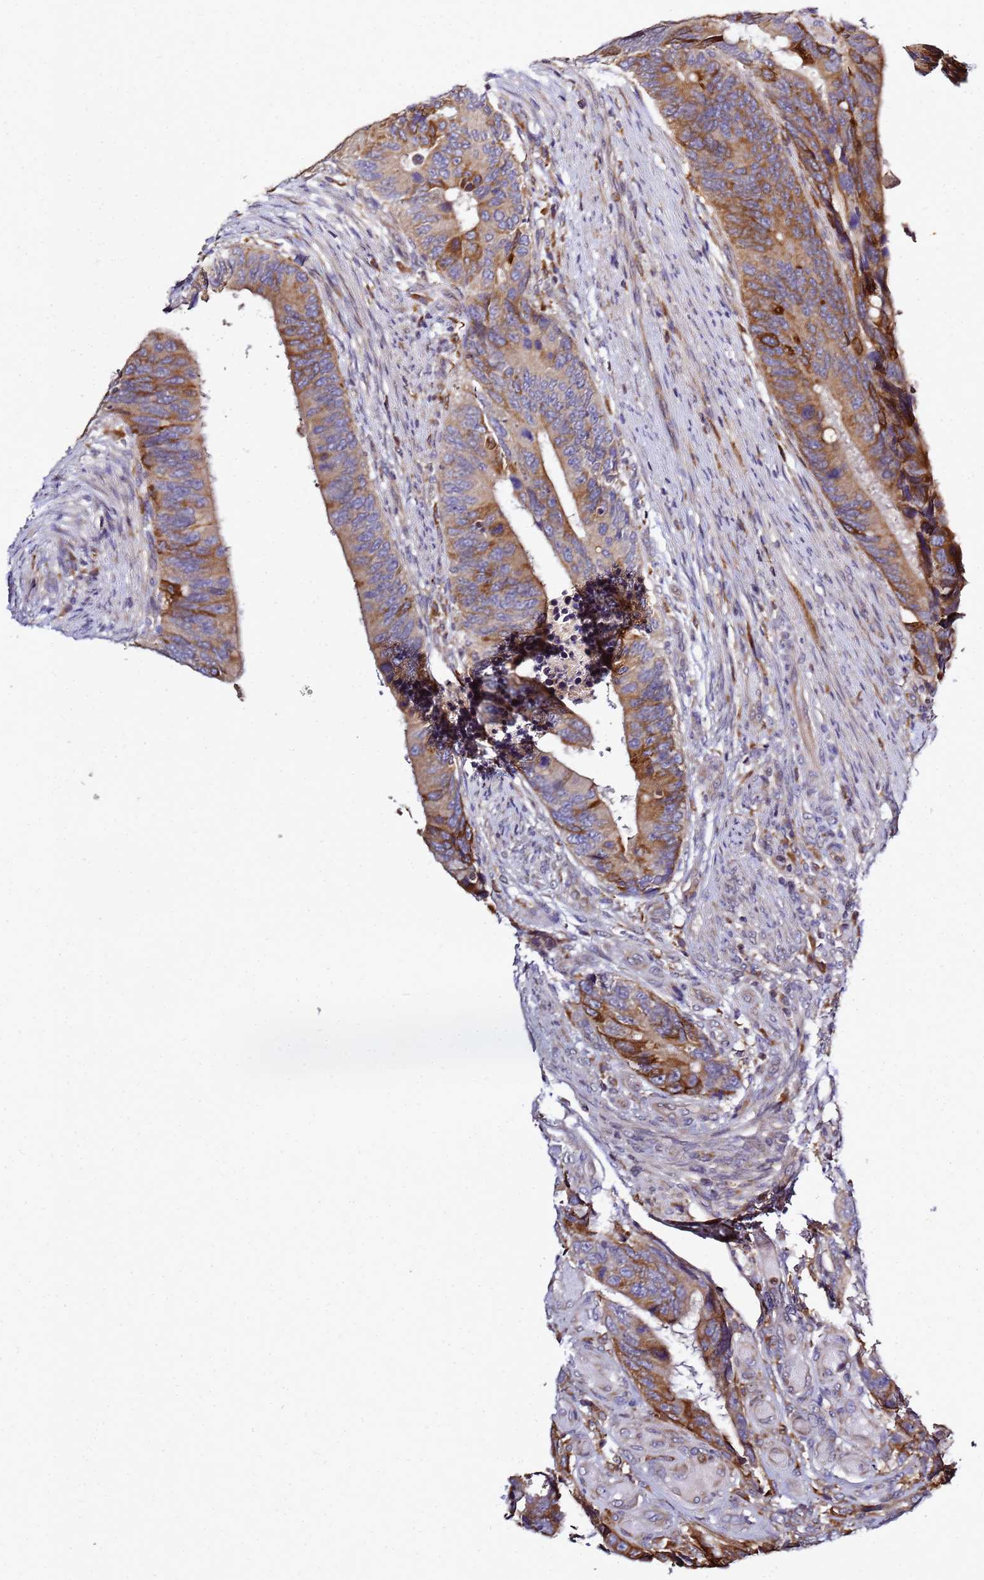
{"staining": {"intensity": "moderate", "quantity": ">75%", "location": "cytoplasmic/membranous"}, "tissue": "colorectal cancer", "cell_type": "Tumor cells", "image_type": "cancer", "snomed": [{"axis": "morphology", "description": "Adenocarcinoma, NOS"}, {"axis": "topography", "description": "Colon"}], "caption": "The immunohistochemical stain labels moderate cytoplasmic/membranous expression in tumor cells of adenocarcinoma (colorectal) tissue.", "gene": "ADPGK", "patient": {"sex": "male", "age": 87}}